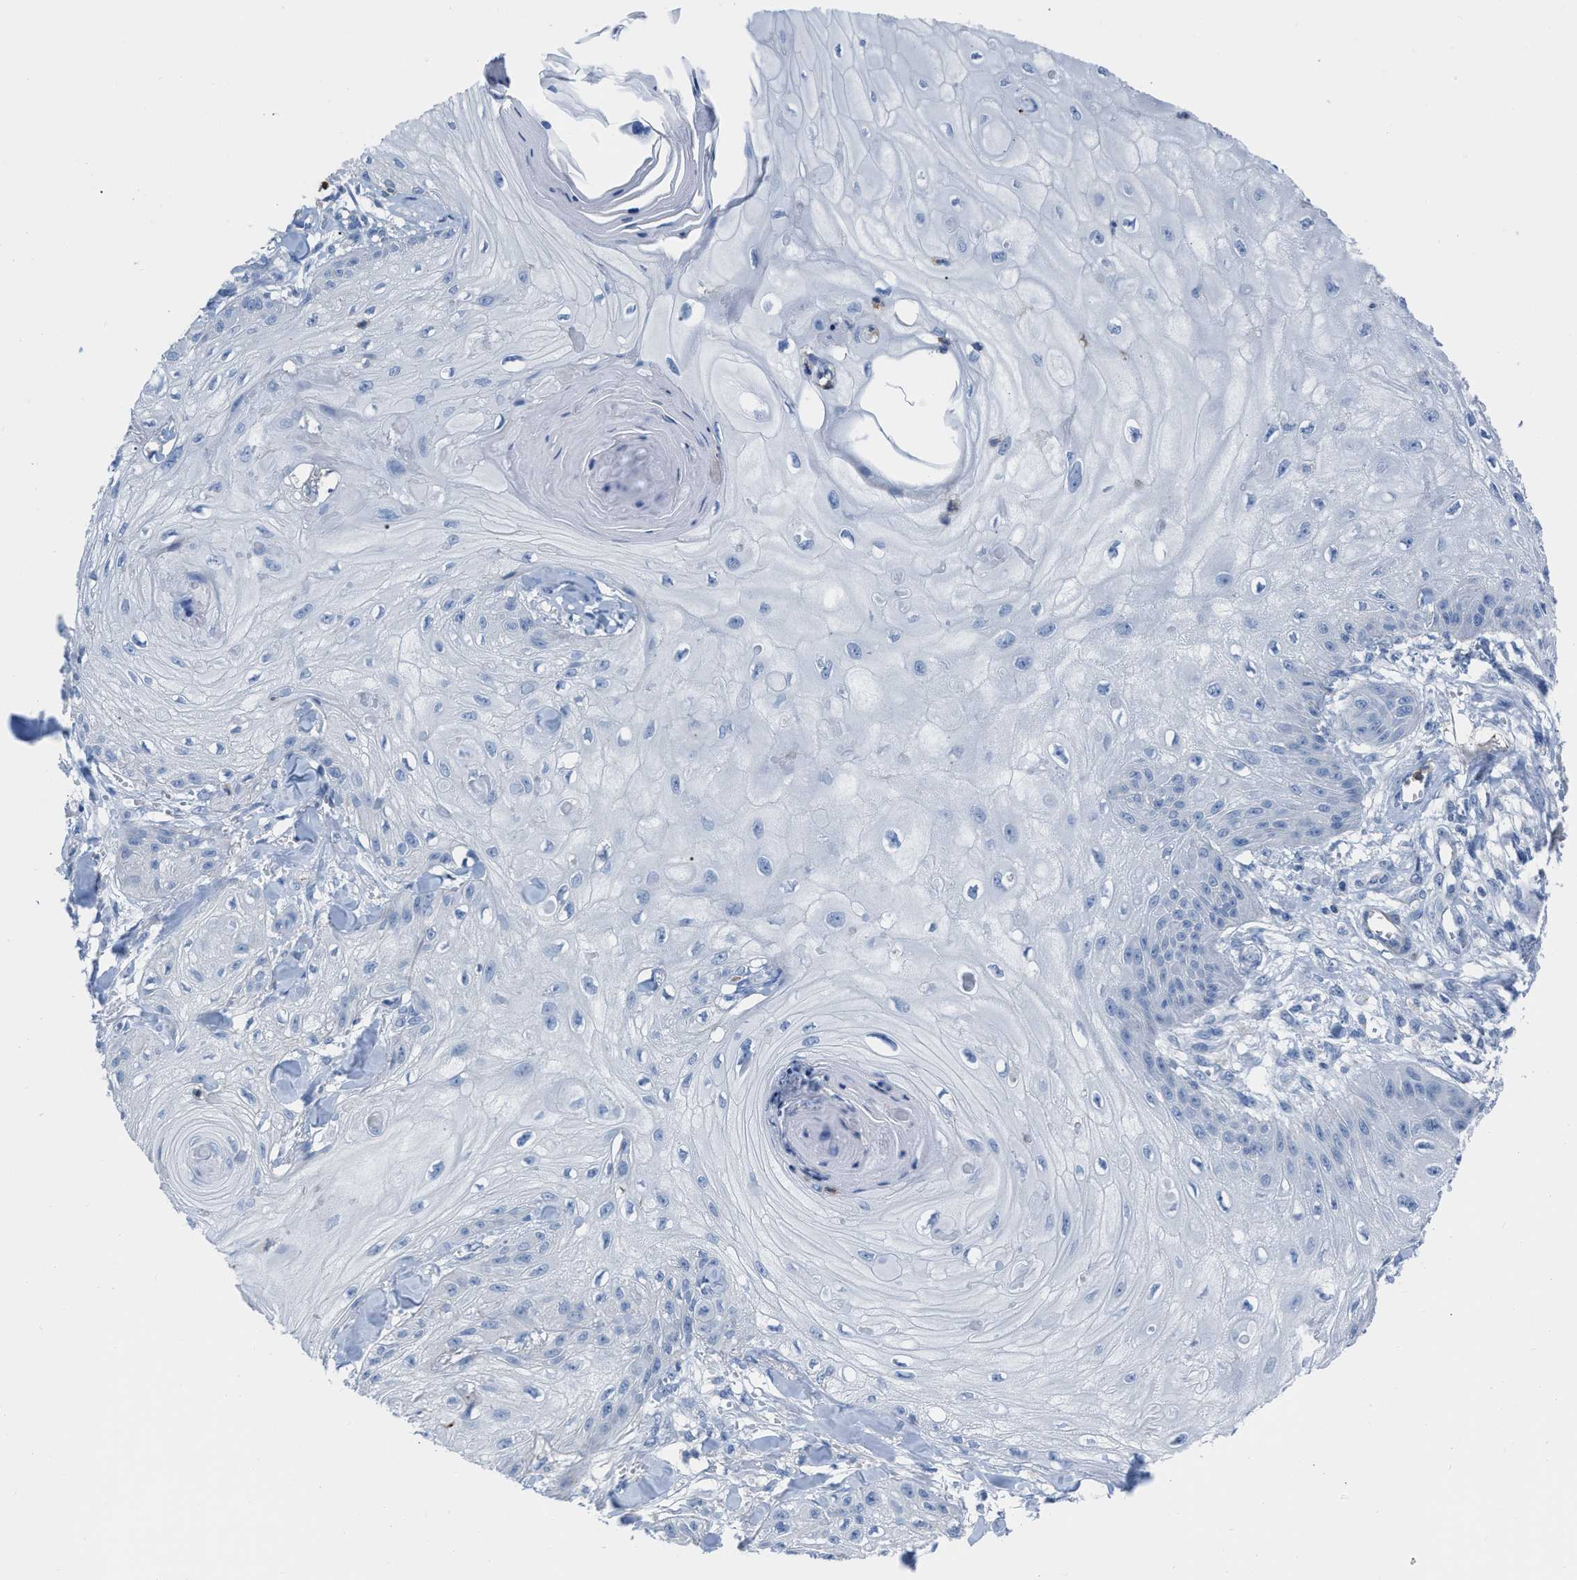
{"staining": {"intensity": "negative", "quantity": "none", "location": "none"}, "tissue": "skin cancer", "cell_type": "Tumor cells", "image_type": "cancer", "snomed": [{"axis": "morphology", "description": "Squamous cell carcinoma, NOS"}, {"axis": "topography", "description": "Skin"}], "caption": "IHC image of human squamous cell carcinoma (skin) stained for a protein (brown), which exhibits no staining in tumor cells.", "gene": "PRMT2", "patient": {"sex": "male", "age": 74}}